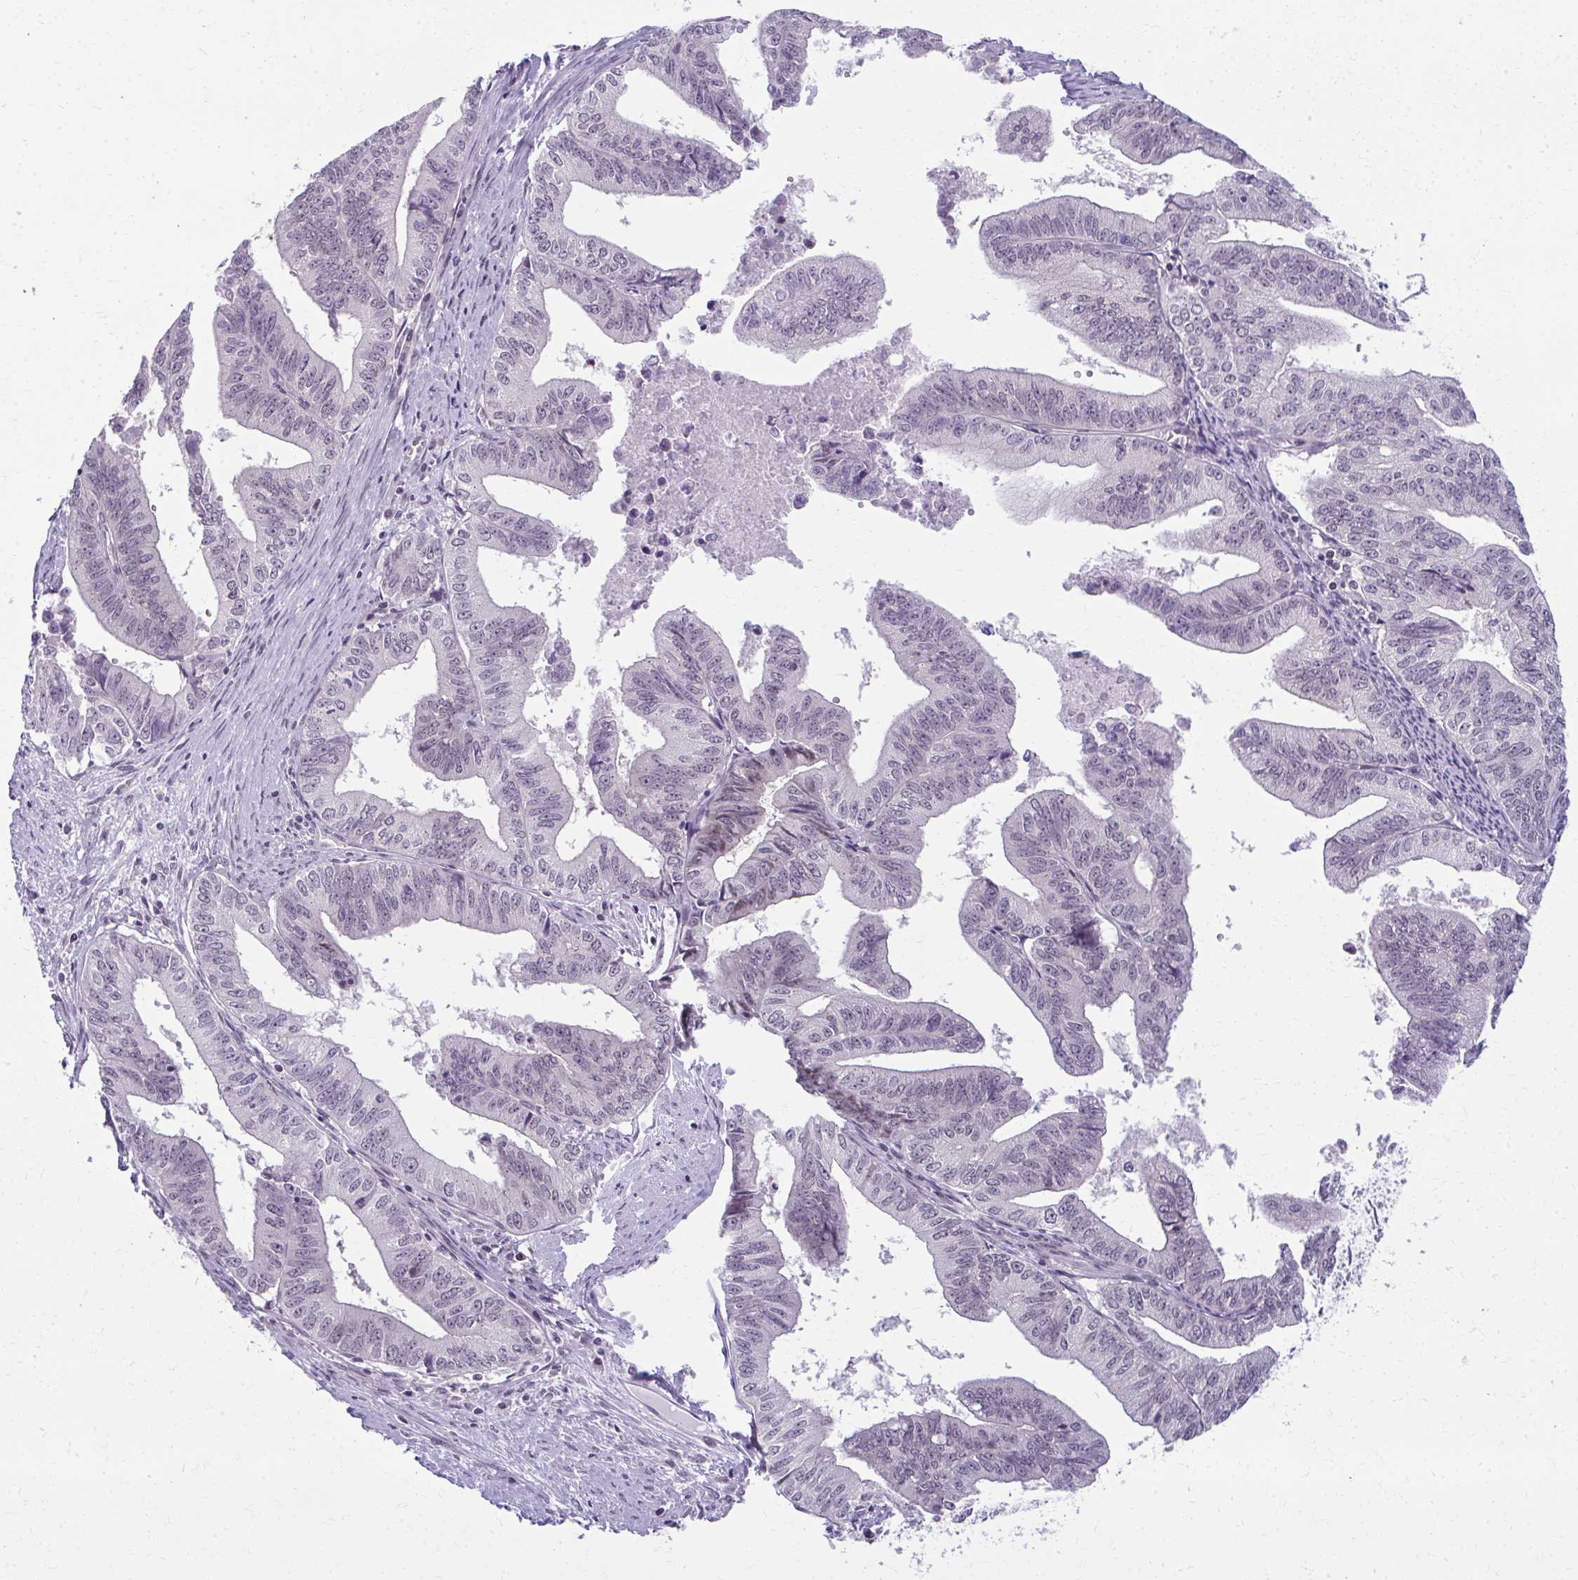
{"staining": {"intensity": "weak", "quantity": "<25%", "location": "nuclear"}, "tissue": "endometrial cancer", "cell_type": "Tumor cells", "image_type": "cancer", "snomed": [{"axis": "morphology", "description": "Adenocarcinoma, NOS"}, {"axis": "topography", "description": "Endometrium"}], "caption": "A micrograph of endometrial cancer stained for a protein displays no brown staining in tumor cells. (Stains: DAB immunohistochemistry (IHC) with hematoxylin counter stain, Microscopy: brightfield microscopy at high magnification).", "gene": "MAF1", "patient": {"sex": "female", "age": 65}}